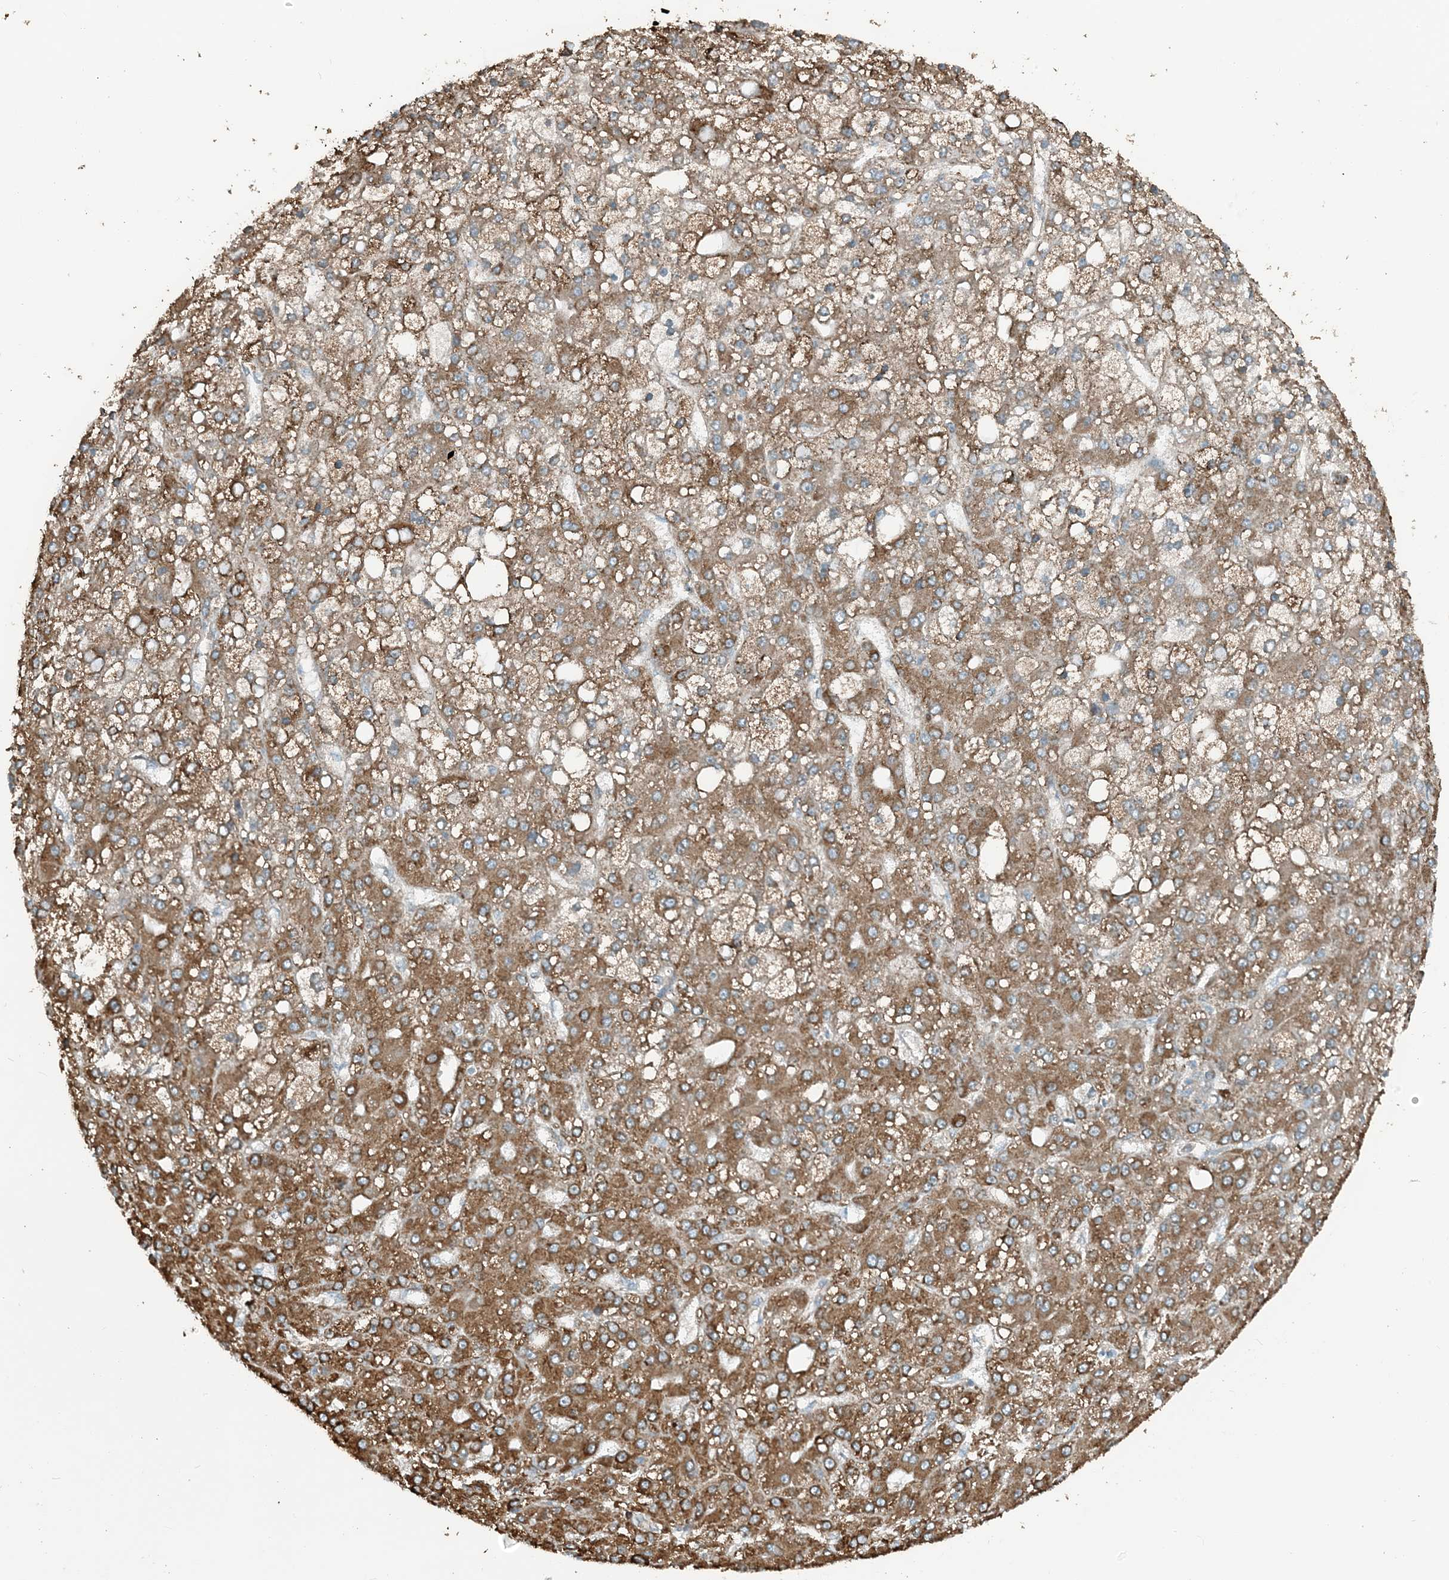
{"staining": {"intensity": "moderate", "quantity": ">75%", "location": "cytoplasmic/membranous"}, "tissue": "liver cancer", "cell_type": "Tumor cells", "image_type": "cancer", "snomed": [{"axis": "morphology", "description": "Carcinoma, Hepatocellular, NOS"}, {"axis": "topography", "description": "Liver"}], "caption": "Immunohistochemistry histopathology image of human hepatocellular carcinoma (liver) stained for a protein (brown), which reveals medium levels of moderate cytoplasmic/membranous staining in about >75% of tumor cells.", "gene": "CERKL", "patient": {"sex": "male", "age": 67}}